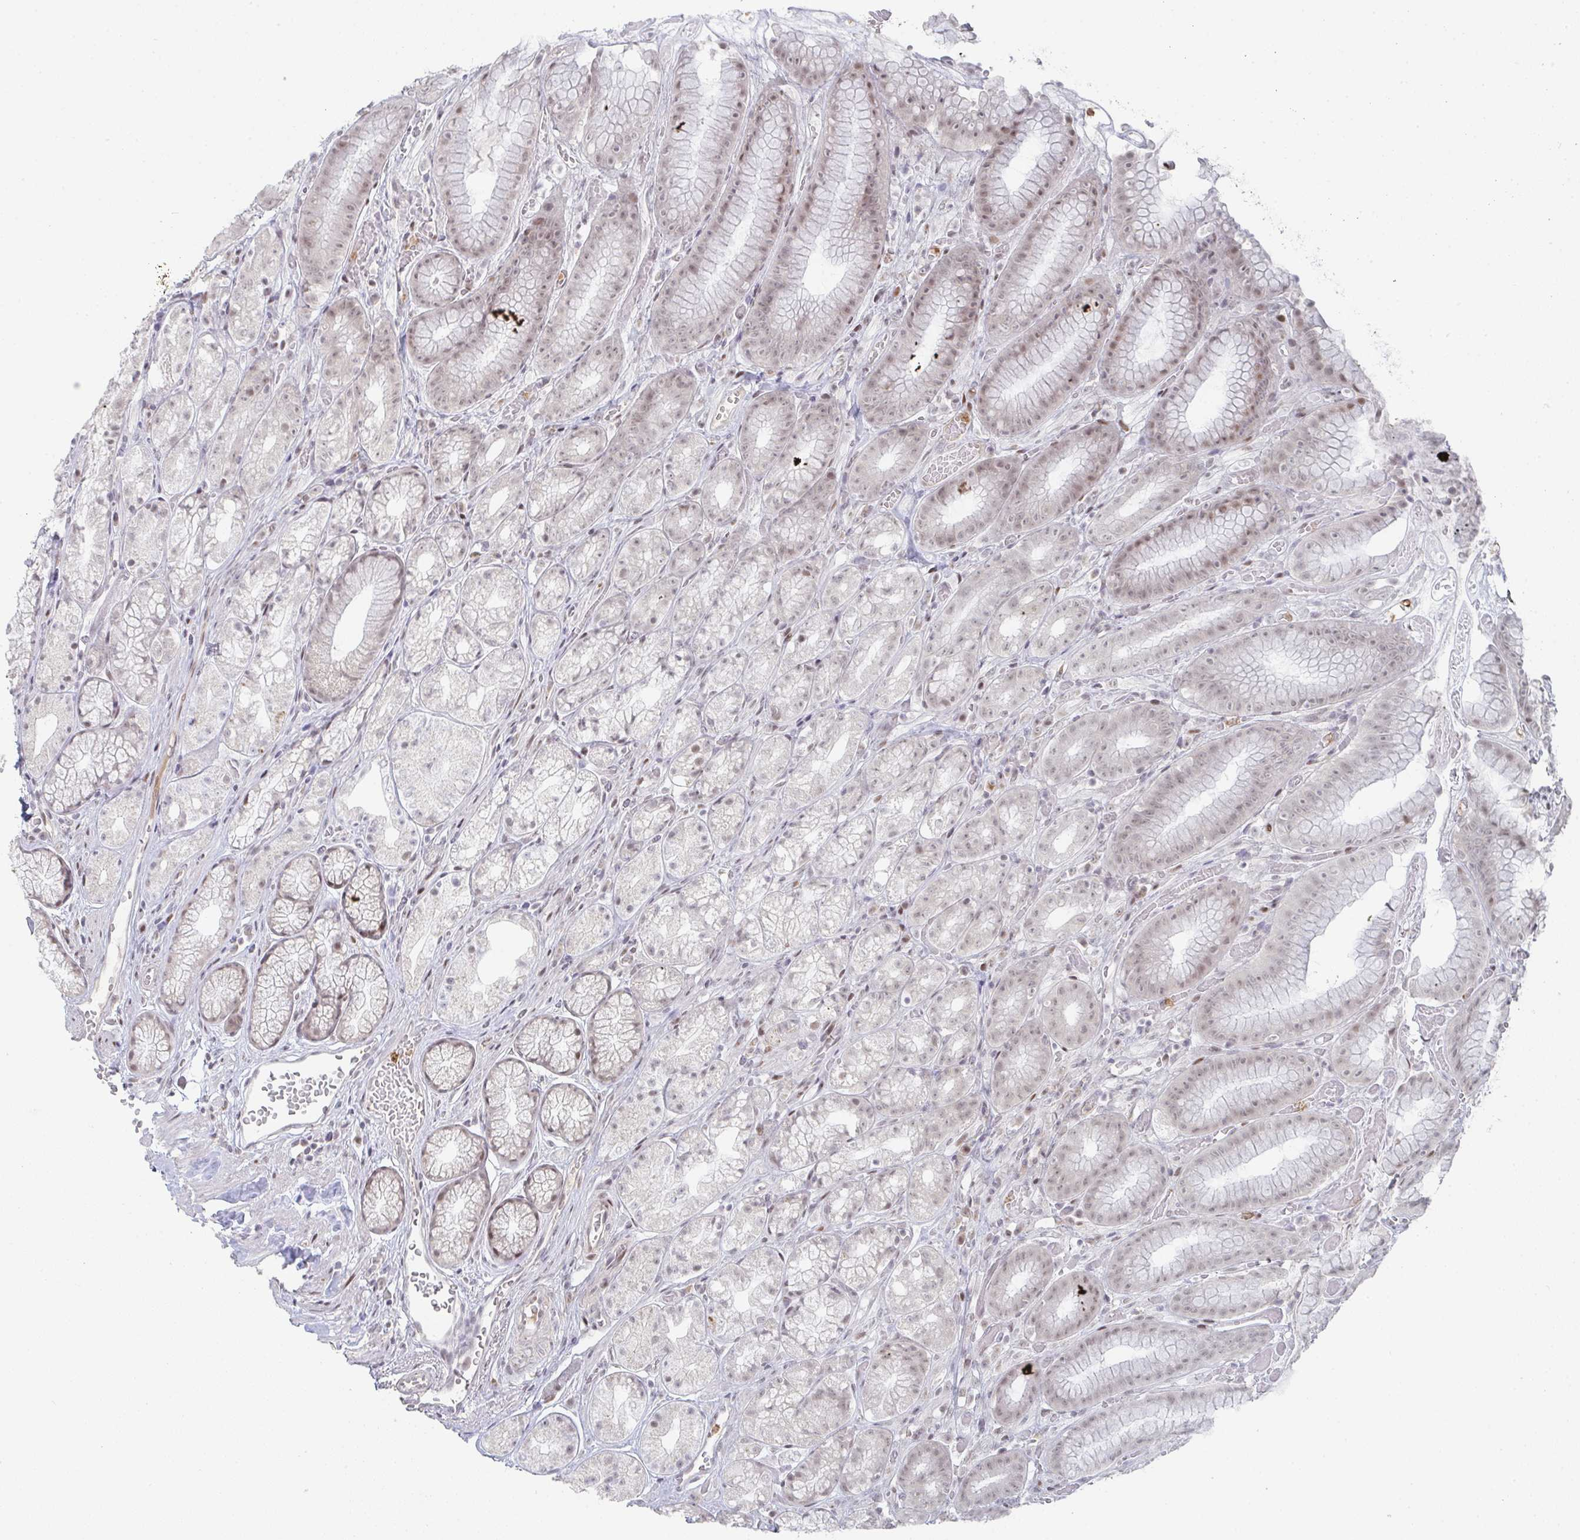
{"staining": {"intensity": "weak", "quantity": "25%-75%", "location": "nuclear"}, "tissue": "stomach", "cell_type": "Glandular cells", "image_type": "normal", "snomed": [{"axis": "morphology", "description": "Normal tissue, NOS"}, {"axis": "topography", "description": "Smooth muscle"}, {"axis": "topography", "description": "Stomach"}], "caption": "A histopathology image of human stomach stained for a protein shows weak nuclear brown staining in glandular cells. (DAB (3,3'-diaminobenzidine) = brown stain, brightfield microscopy at high magnification).", "gene": "LIN54", "patient": {"sex": "male", "age": 70}}